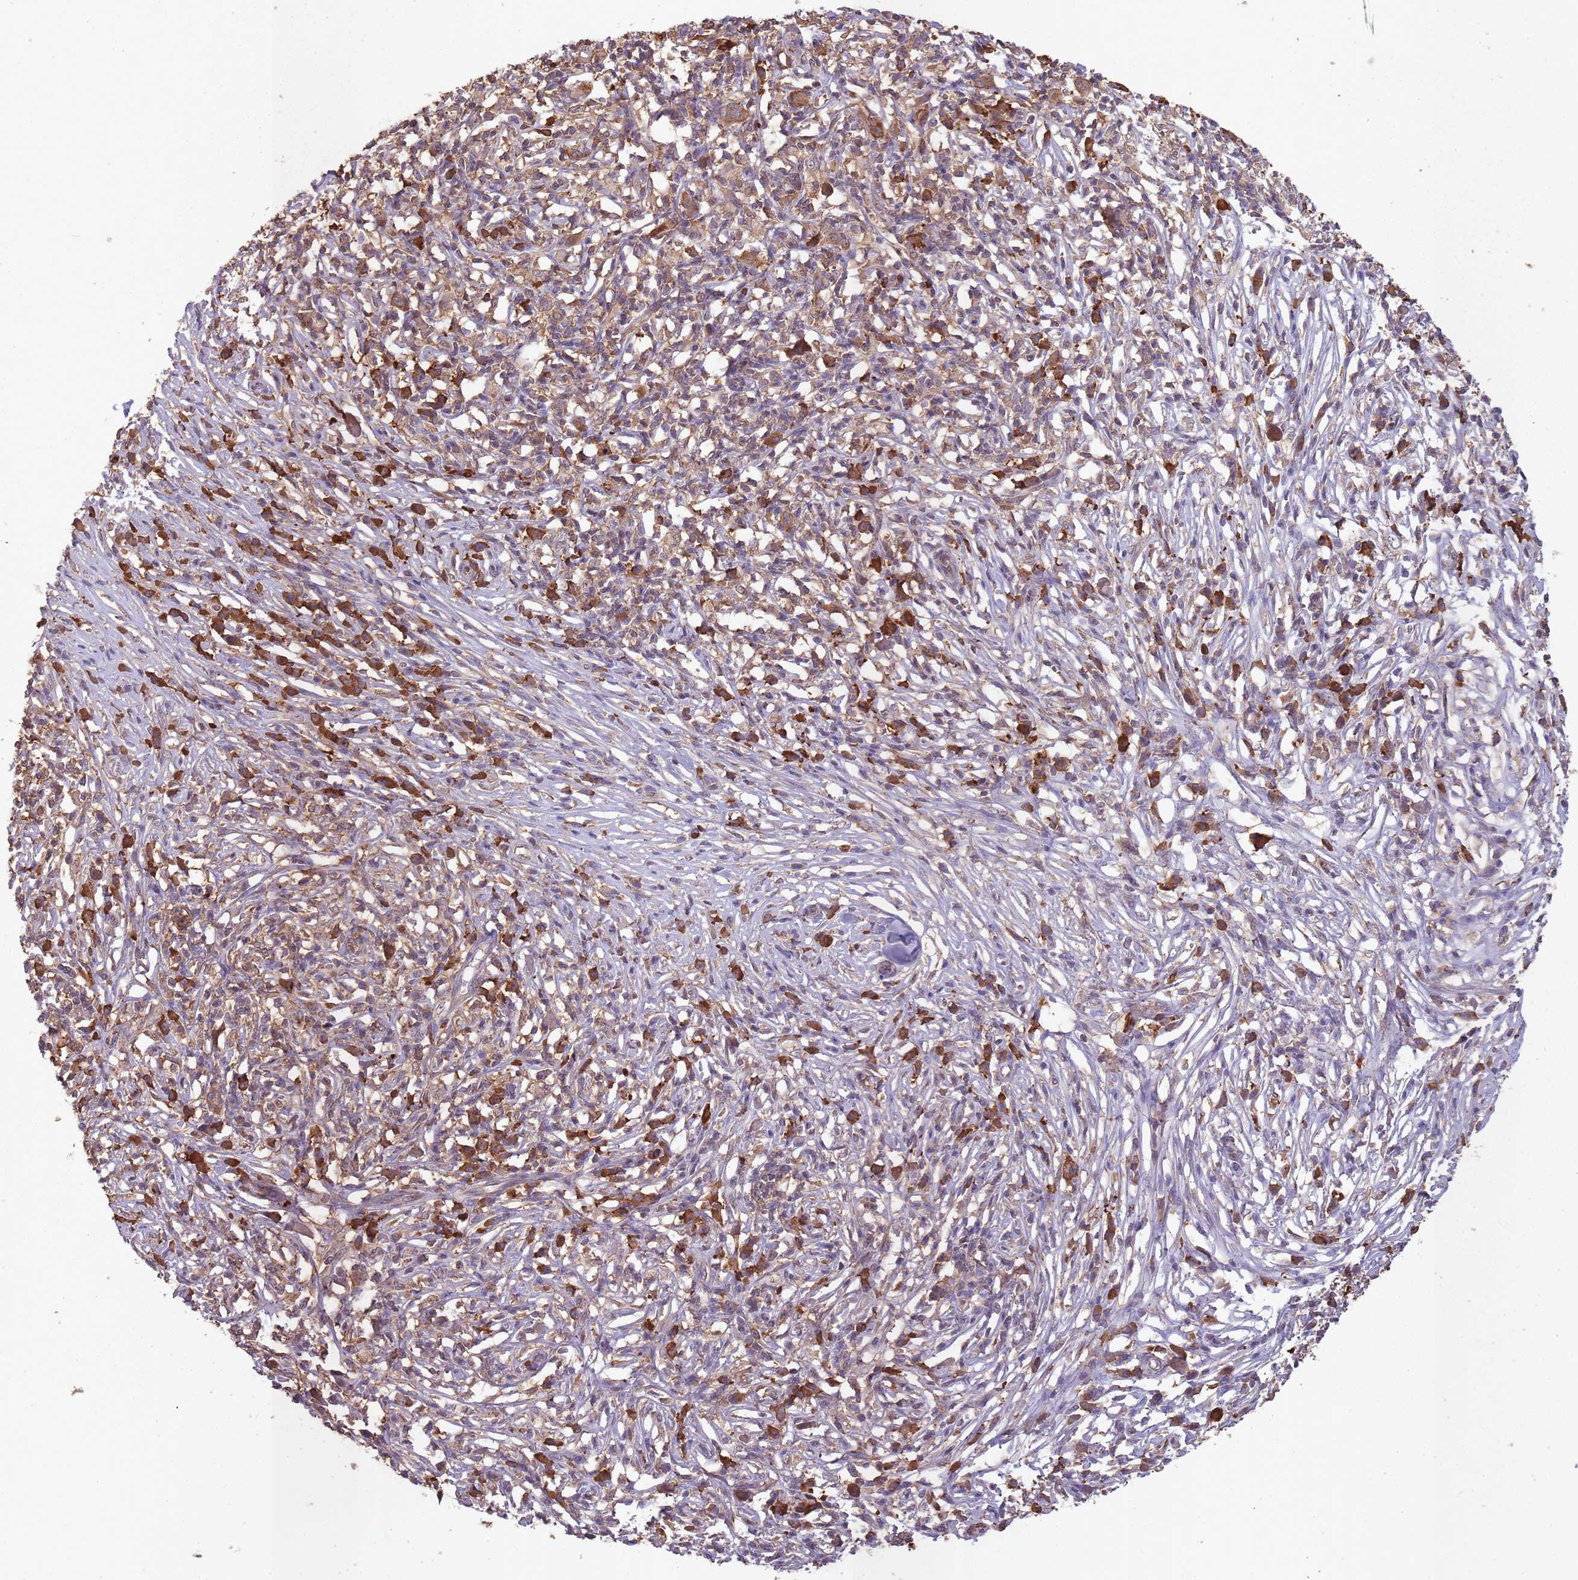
{"staining": {"intensity": "weak", "quantity": ">75%", "location": "cytoplasmic/membranous"}, "tissue": "melanoma", "cell_type": "Tumor cells", "image_type": "cancer", "snomed": [{"axis": "morphology", "description": "Malignant melanoma, NOS"}, {"axis": "topography", "description": "Skin"}], "caption": "Immunohistochemical staining of human malignant melanoma reveals low levels of weak cytoplasmic/membranous staining in about >75% of tumor cells. Nuclei are stained in blue.", "gene": "SANBR", "patient": {"sex": "male", "age": 66}}